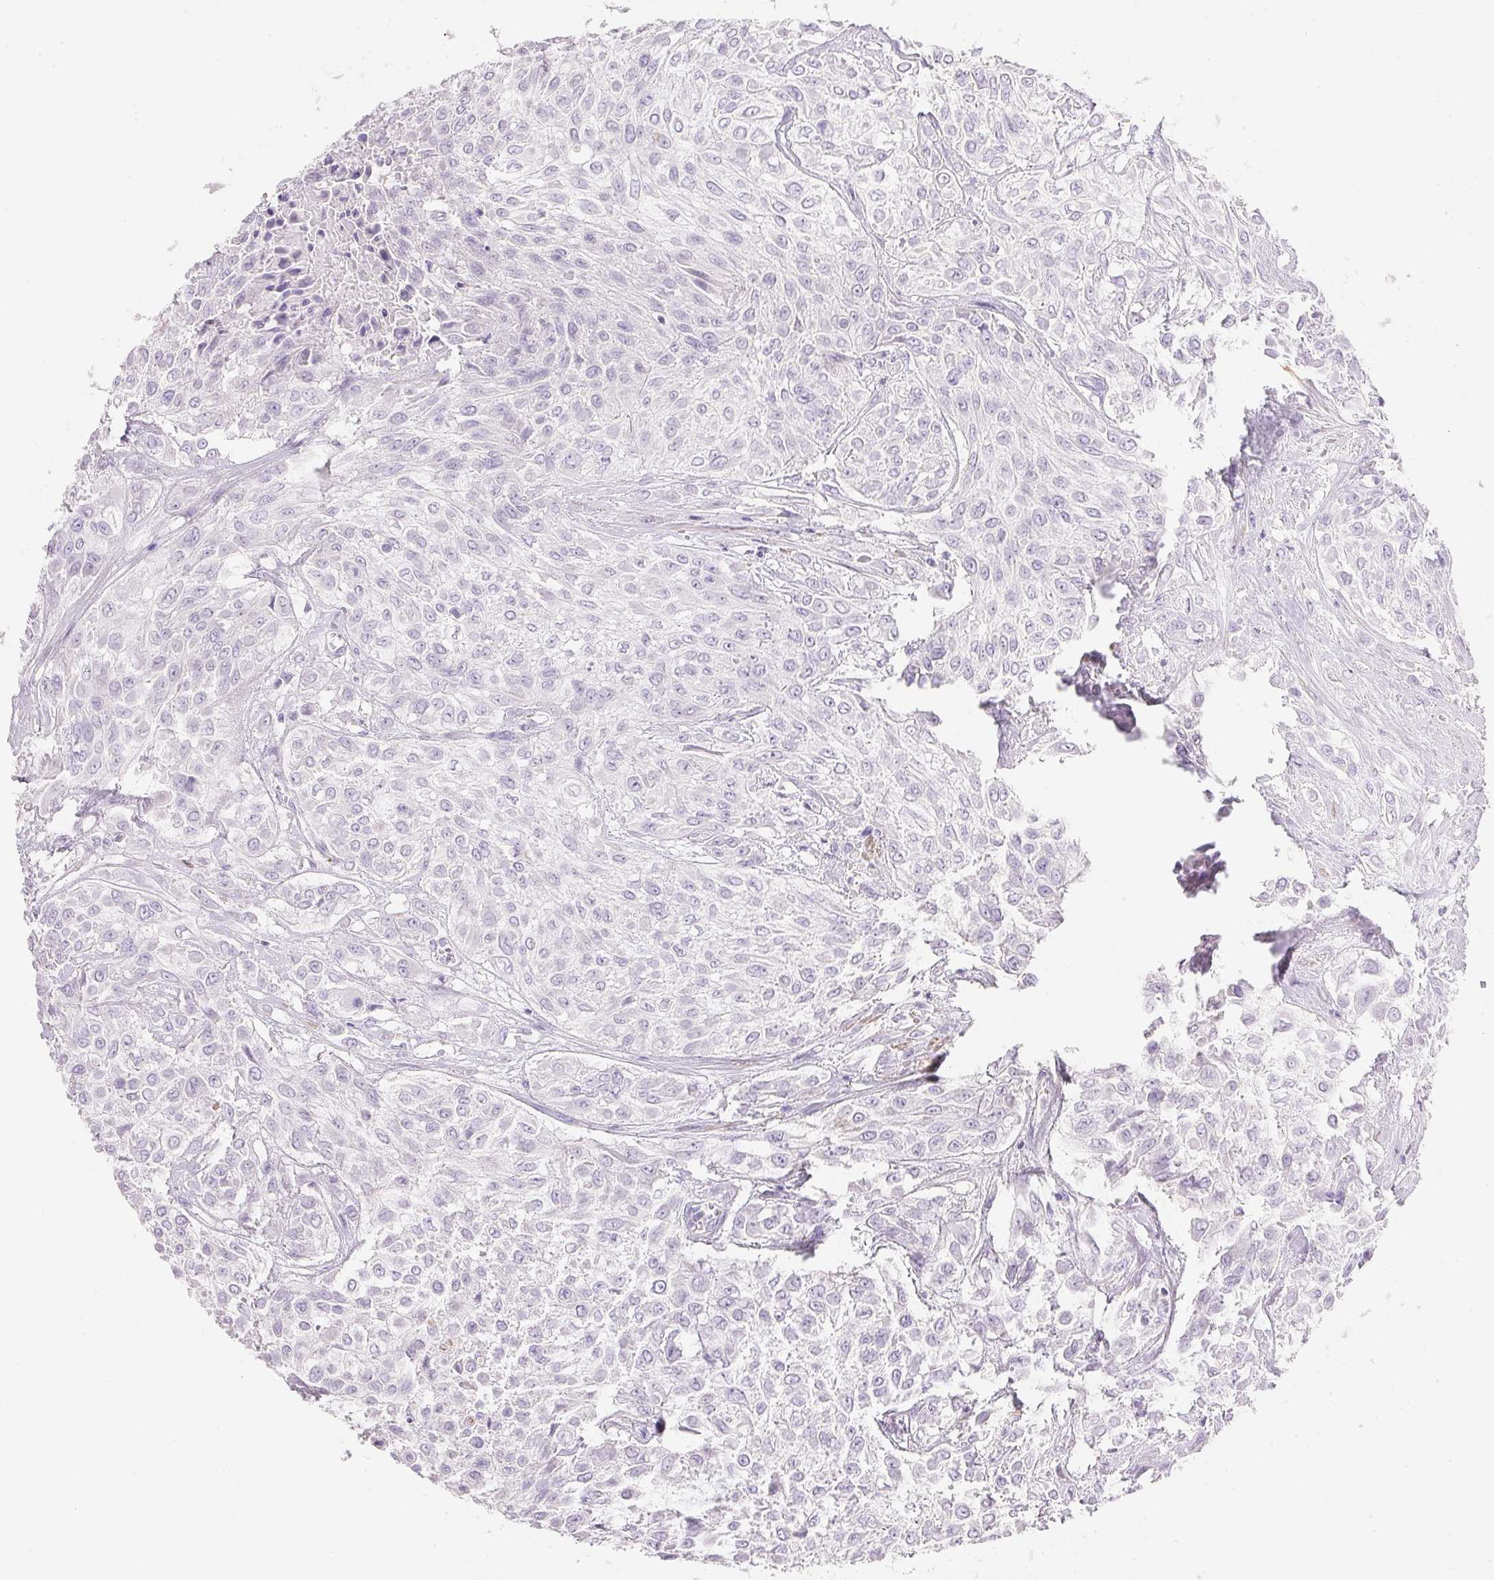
{"staining": {"intensity": "negative", "quantity": "none", "location": "none"}, "tissue": "urothelial cancer", "cell_type": "Tumor cells", "image_type": "cancer", "snomed": [{"axis": "morphology", "description": "Urothelial carcinoma, High grade"}, {"axis": "topography", "description": "Urinary bladder"}], "caption": "Immunohistochemical staining of urothelial carcinoma (high-grade) shows no significant expression in tumor cells. (DAB (3,3'-diaminobenzidine) IHC with hematoxylin counter stain).", "gene": "KCNE2", "patient": {"sex": "male", "age": 57}}